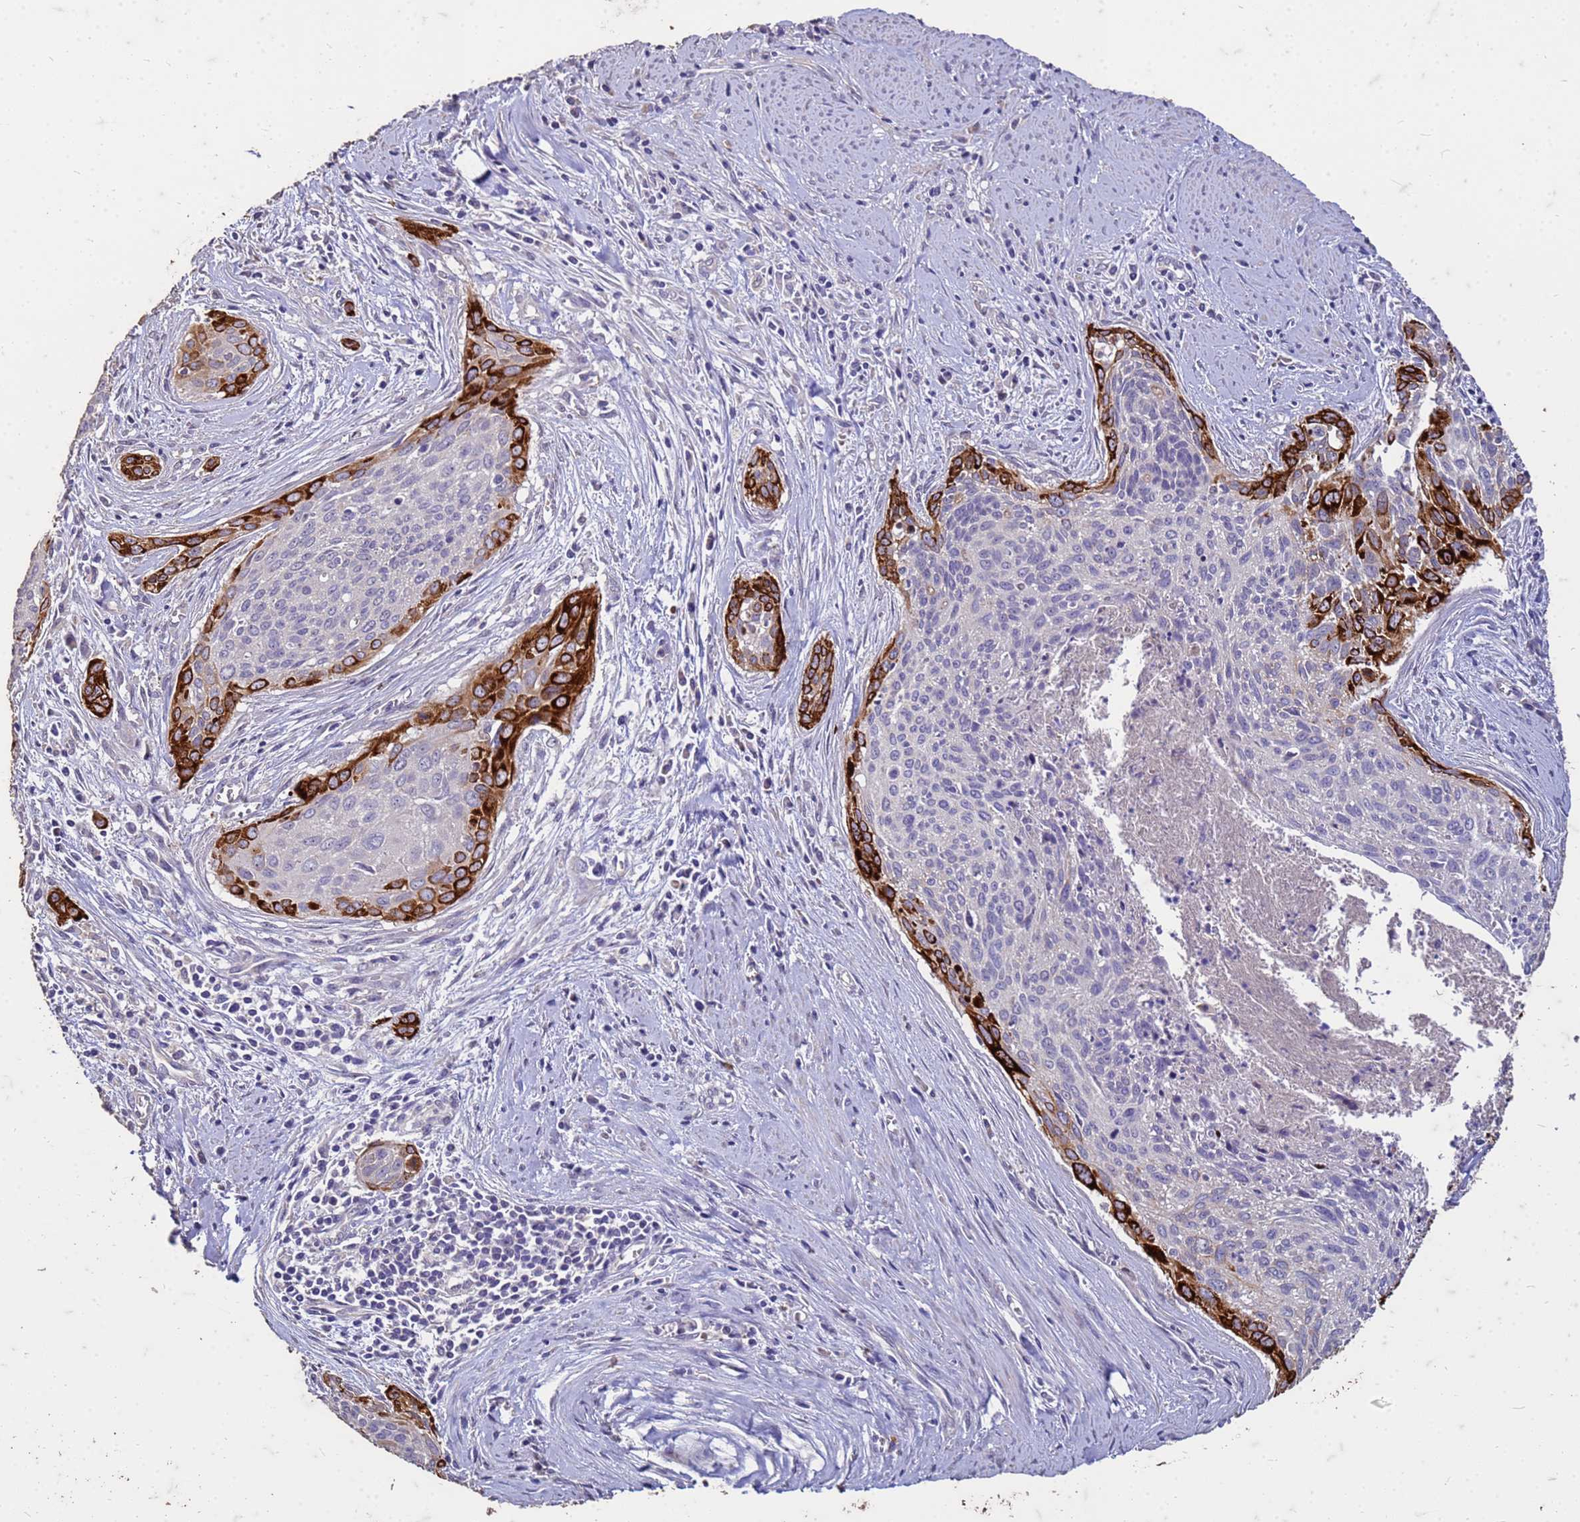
{"staining": {"intensity": "strong", "quantity": "<25%", "location": "cytoplasmic/membranous"}, "tissue": "cervical cancer", "cell_type": "Tumor cells", "image_type": "cancer", "snomed": [{"axis": "morphology", "description": "Squamous cell carcinoma, NOS"}, {"axis": "topography", "description": "Cervix"}], "caption": "Immunohistochemical staining of human squamous cell carcinoma (cervical) shows medium levels of strong cytoplasmic/membranous staining in approximately <25% of tumor cells.", "gene": "FAM184B", "patient": {"sex": "female", "age": 55}}